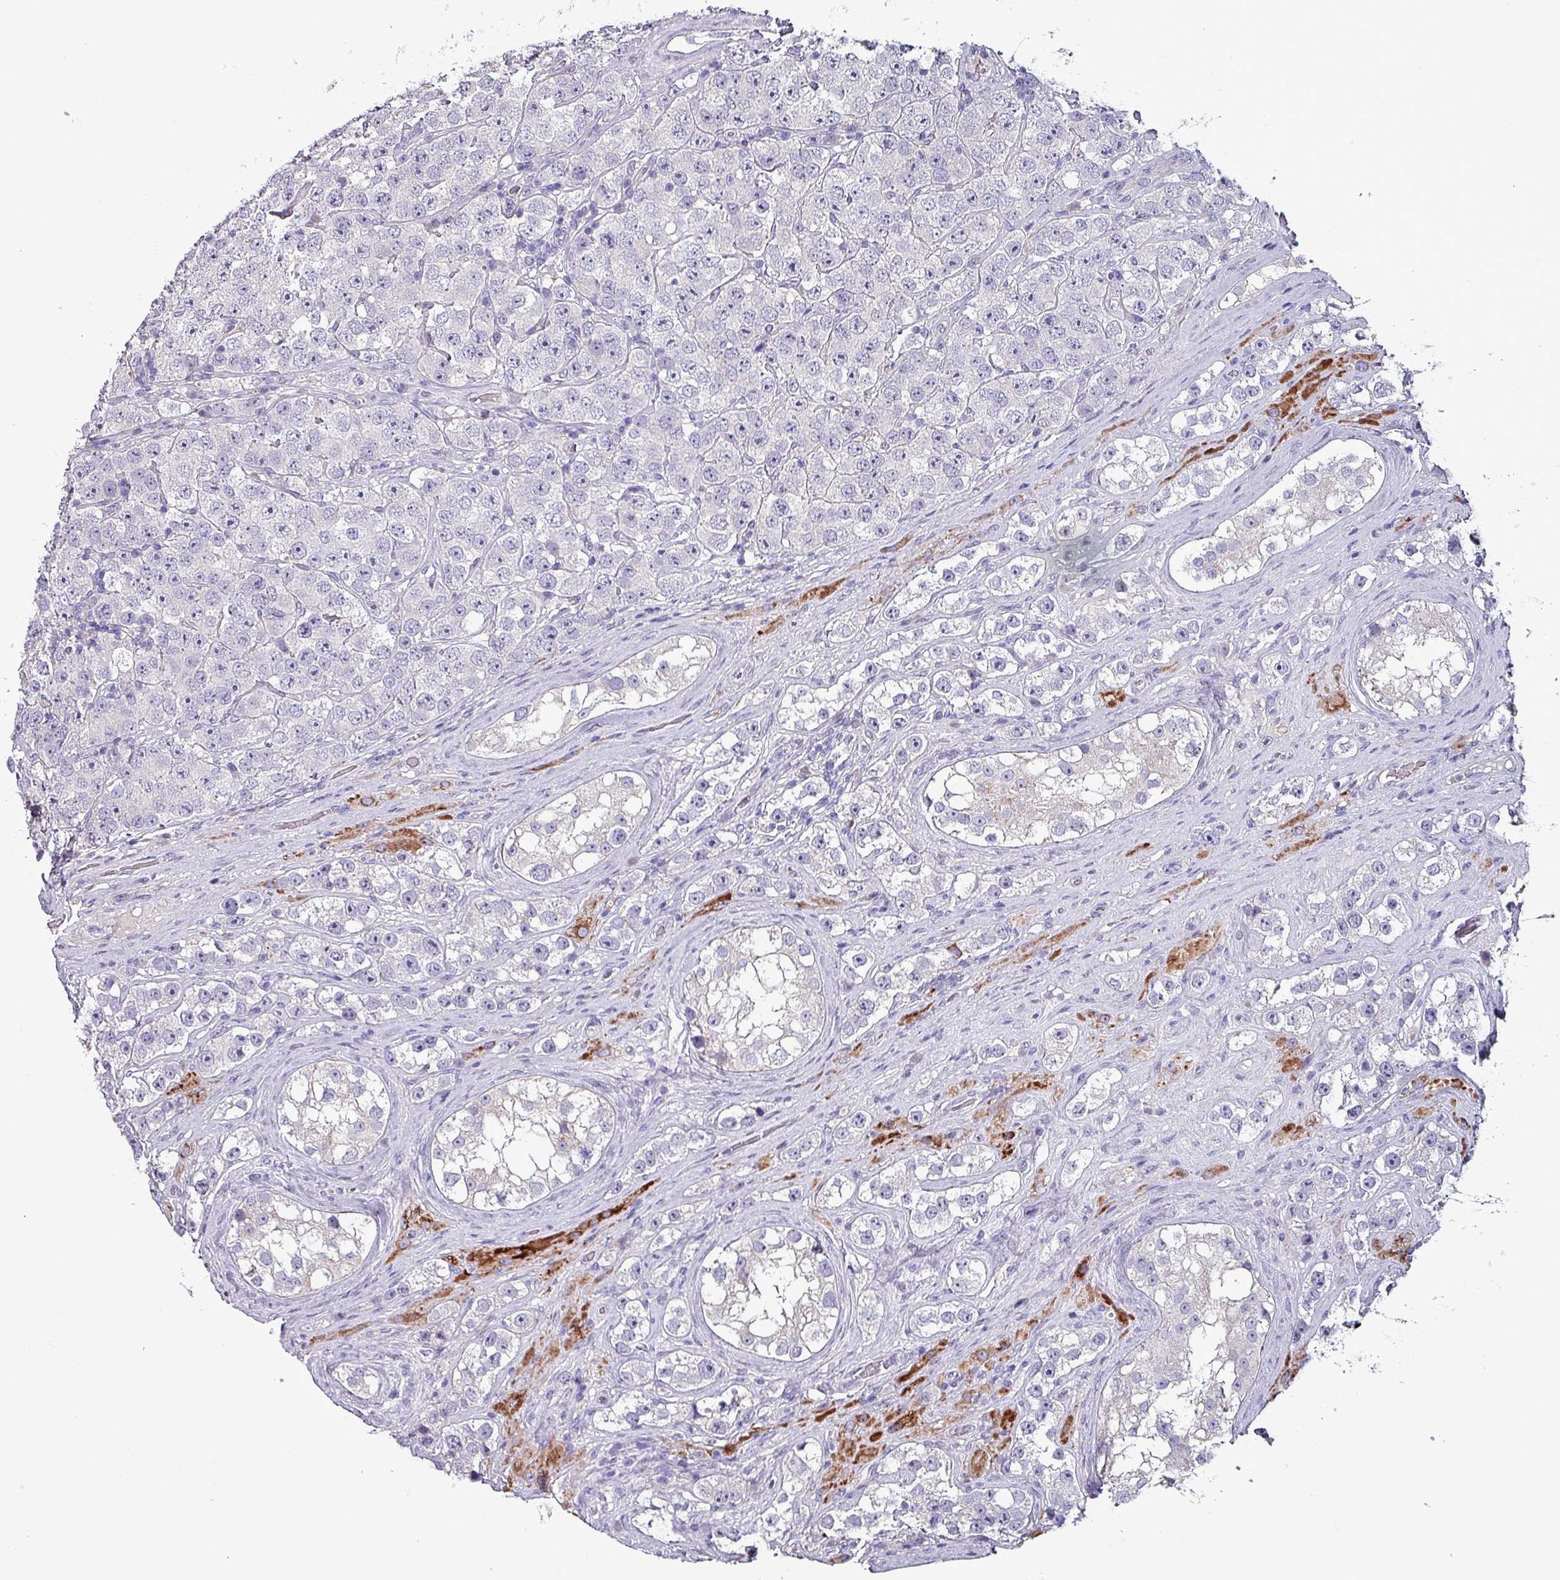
{"staining": {"intensity": "negative", "quantity": "none", "location": "none"}, "tissue": "testis cancer", "cell_type": "Tumor cells", "image_type": "cancer", "snomed": [{"axis": "morphology", "description": "Seminoma, NOS"}, {"axis": "topography", "description": "Testis"}], "caption": "The image demonstrates no significant positivity in tumor cells of testis cancer (seminoma).", "gene": "HSD3B7", "patient": {"sex": "male", "age": 28}}